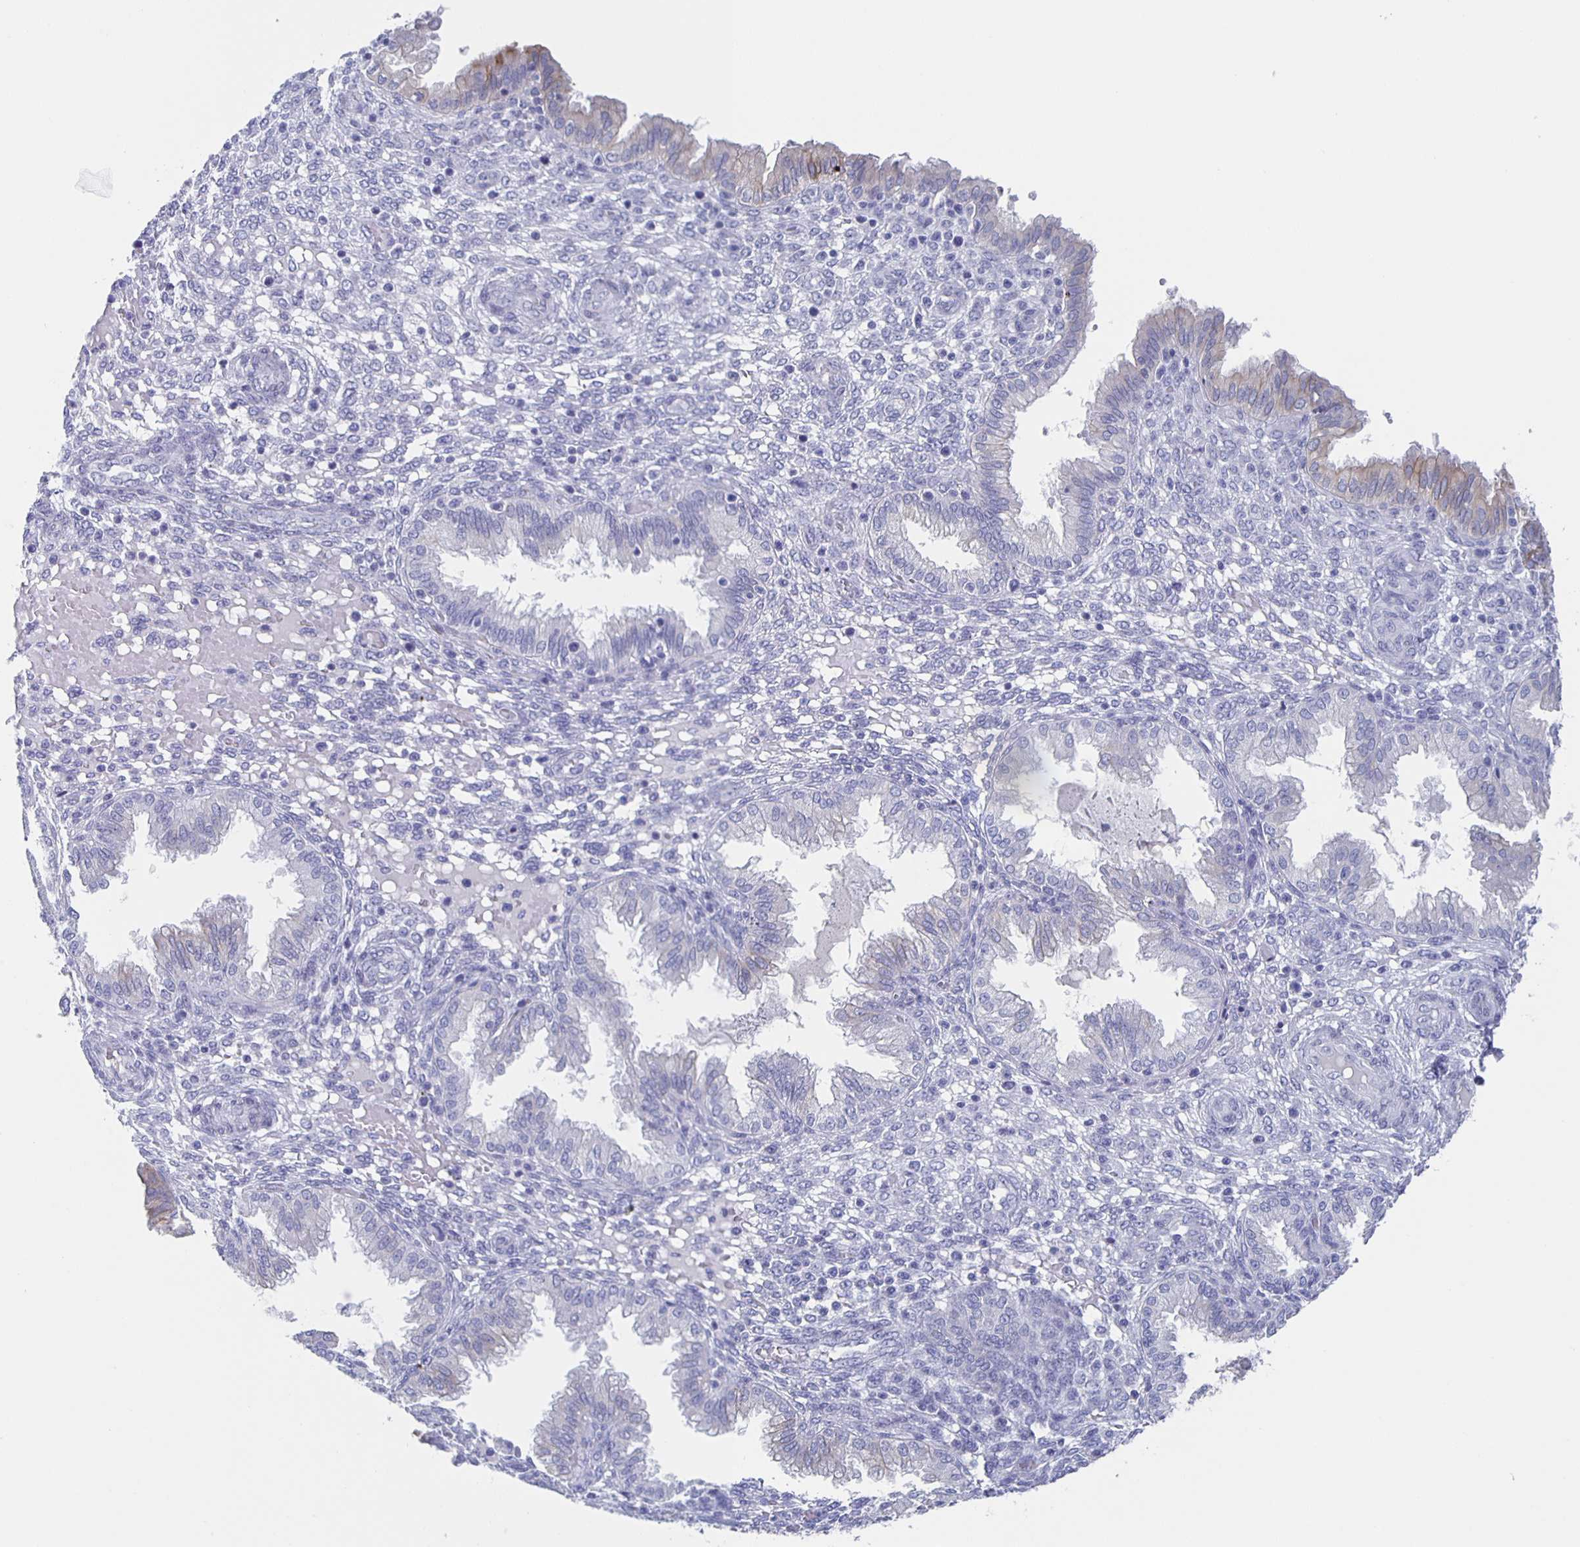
{"staining": {"intensity": "negative", "quantity": "none", "location": "none"}, "tissue": "endometrium", "cell_type": "Cells in endometrial stroma", "image_type": "normal", "snomed": [{"axis": "morphology", "description": "Normal tissue, NOS"}, {"axis": "topography", "description": "Endometrium"}], "caption": "This is an IHC photomicrograph of benign endometrium. There is no positivity in cells in endometrial stroma.", "gene": "CCDC17", "patient": {"sex": "female", "age": 33}}